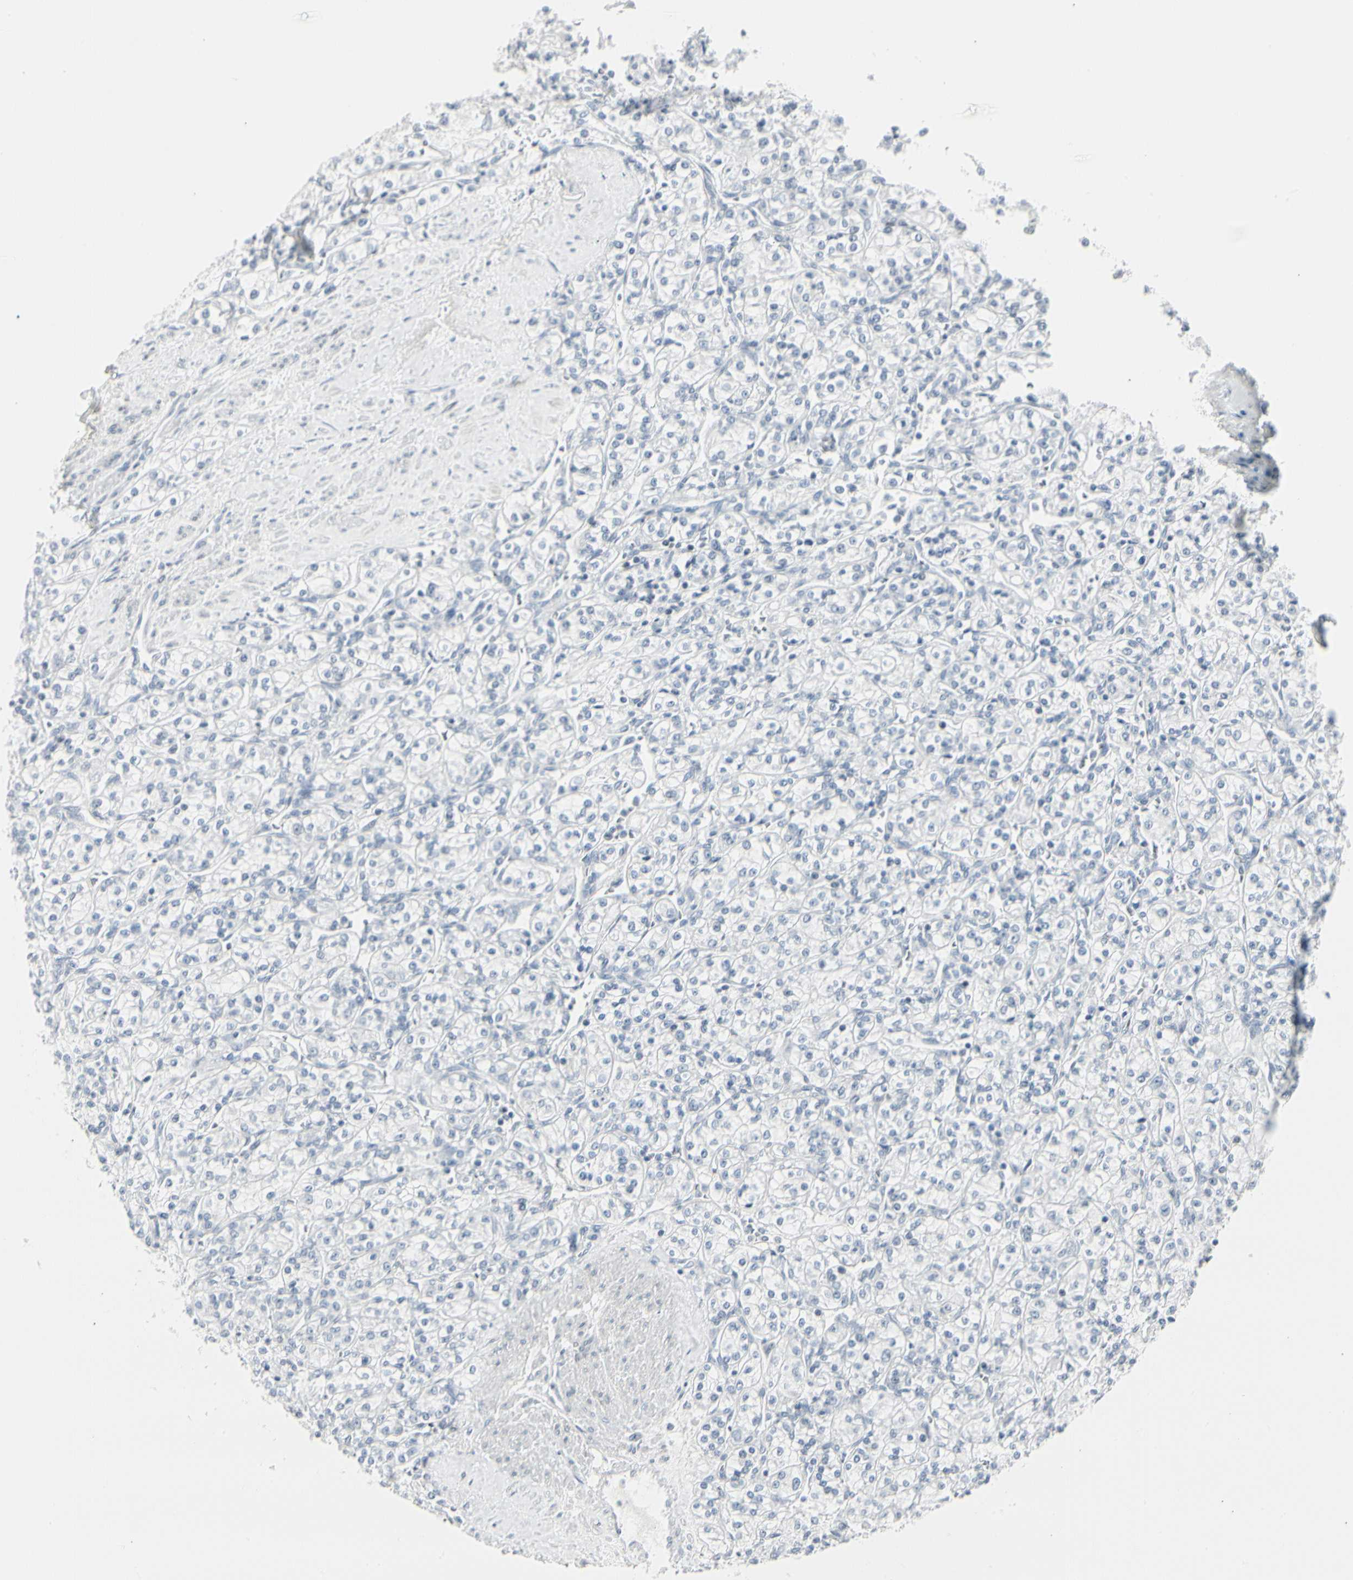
{"staining": {"intensity": "negative", "quantity": "none", "location": "none"}, "tissue": "renal cancer", "cell_type": "Tumor cells", "image_type": "cancer", "snomed": [{"axis": "morphology", "description": "Adenocarcinoma, NOS"}, {"axis": "topography", "description": "Kidney"}], "caption": "IHC histopathology image of neoplastic tissue: human renal cancer stained with DAB exhibits no significant protein staining in tumor cells.", "gene": "ZBTB7B", "patient": {"sex": "male", "age": 77}}